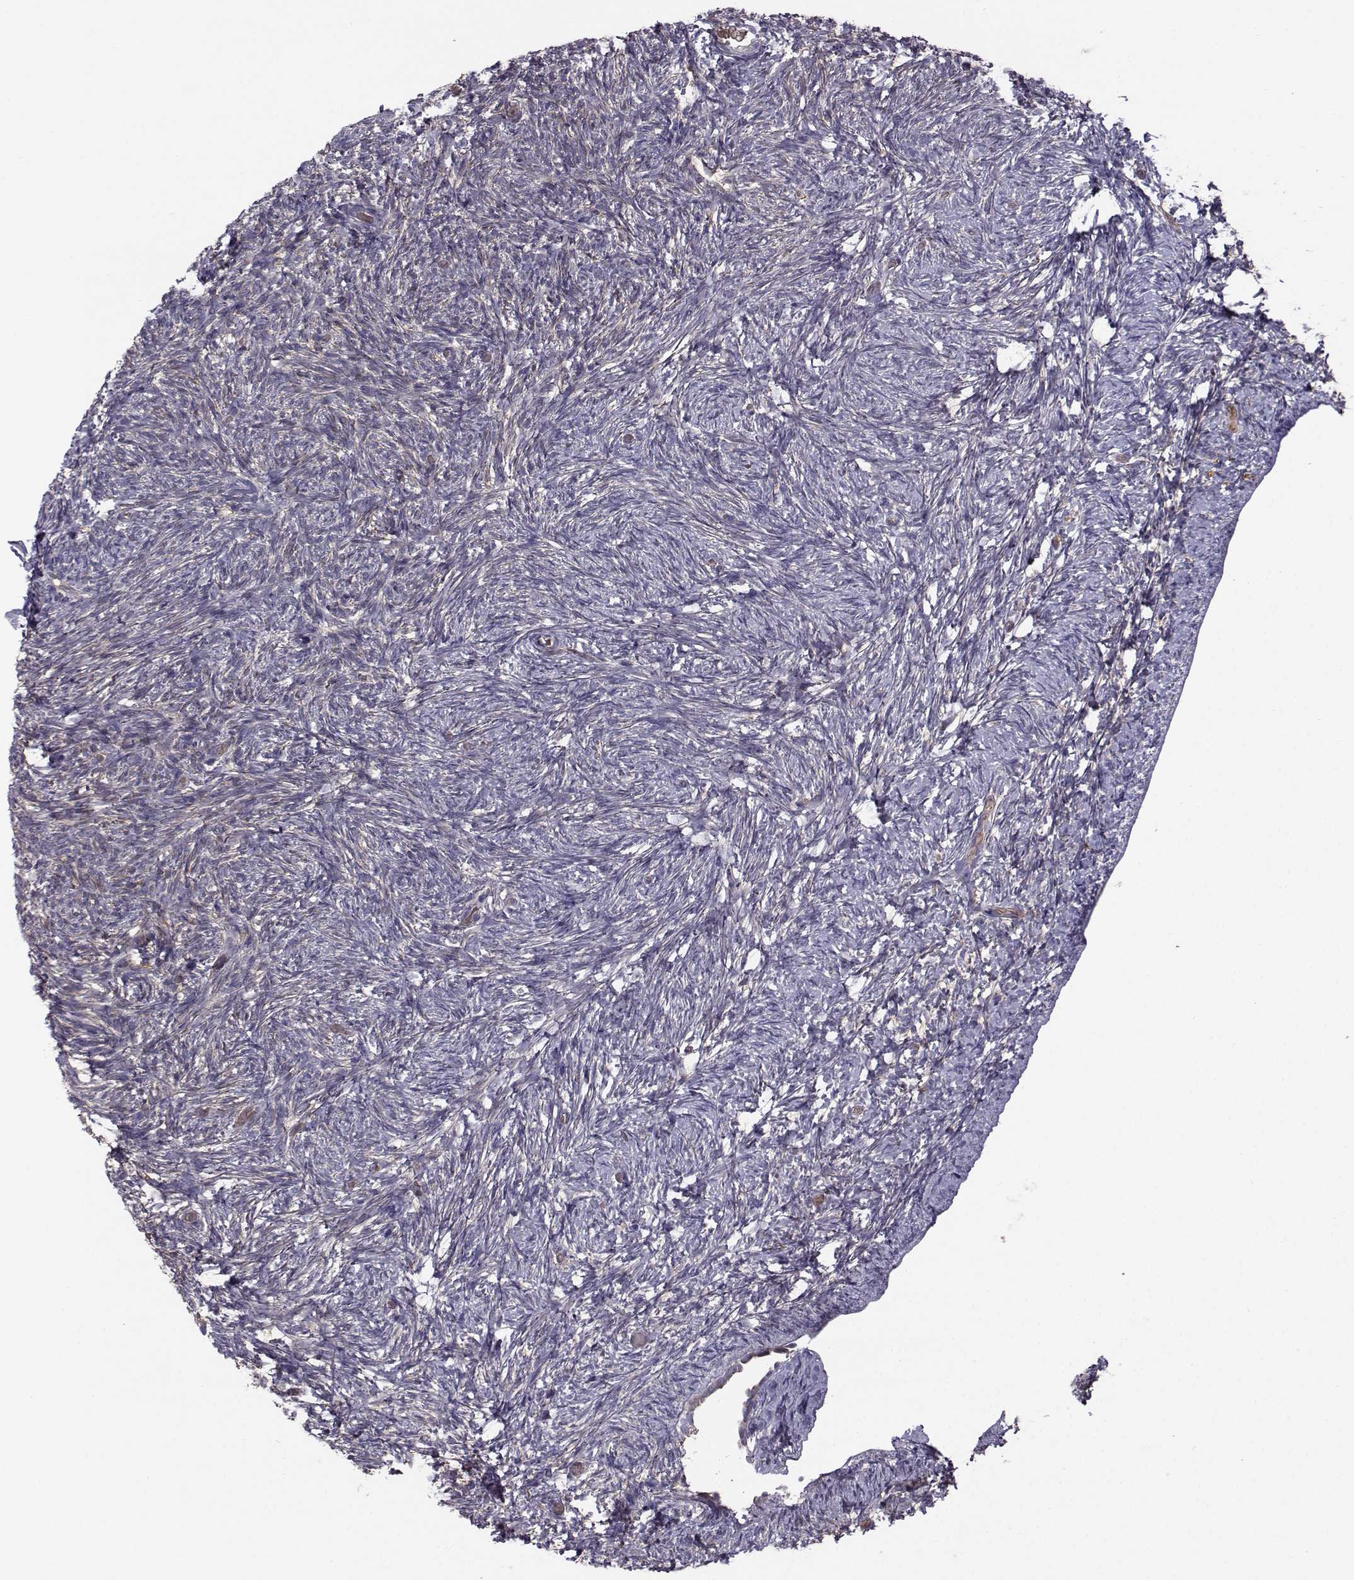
{"staining": {"intensity": "negative", "quantity": "none", "location": "none"}, "tissue": "ovary", "cell_type": "Follicle cells", "image_type": "normal", "snomed": [{"axis": "morphology", "description": "Normal tissue, NOS"}, {"axis": "topography", "description": "Ovary"}], "caption": "Immunohistochemistry image of normal ovary: human ovary stained with DAB displays no significant protein expression in follicle cells. (DAB immunohistochemistry with hematoxylin counter stain).", "gene": "QPCT", "patient": {"sex": "female", "age": 39}}